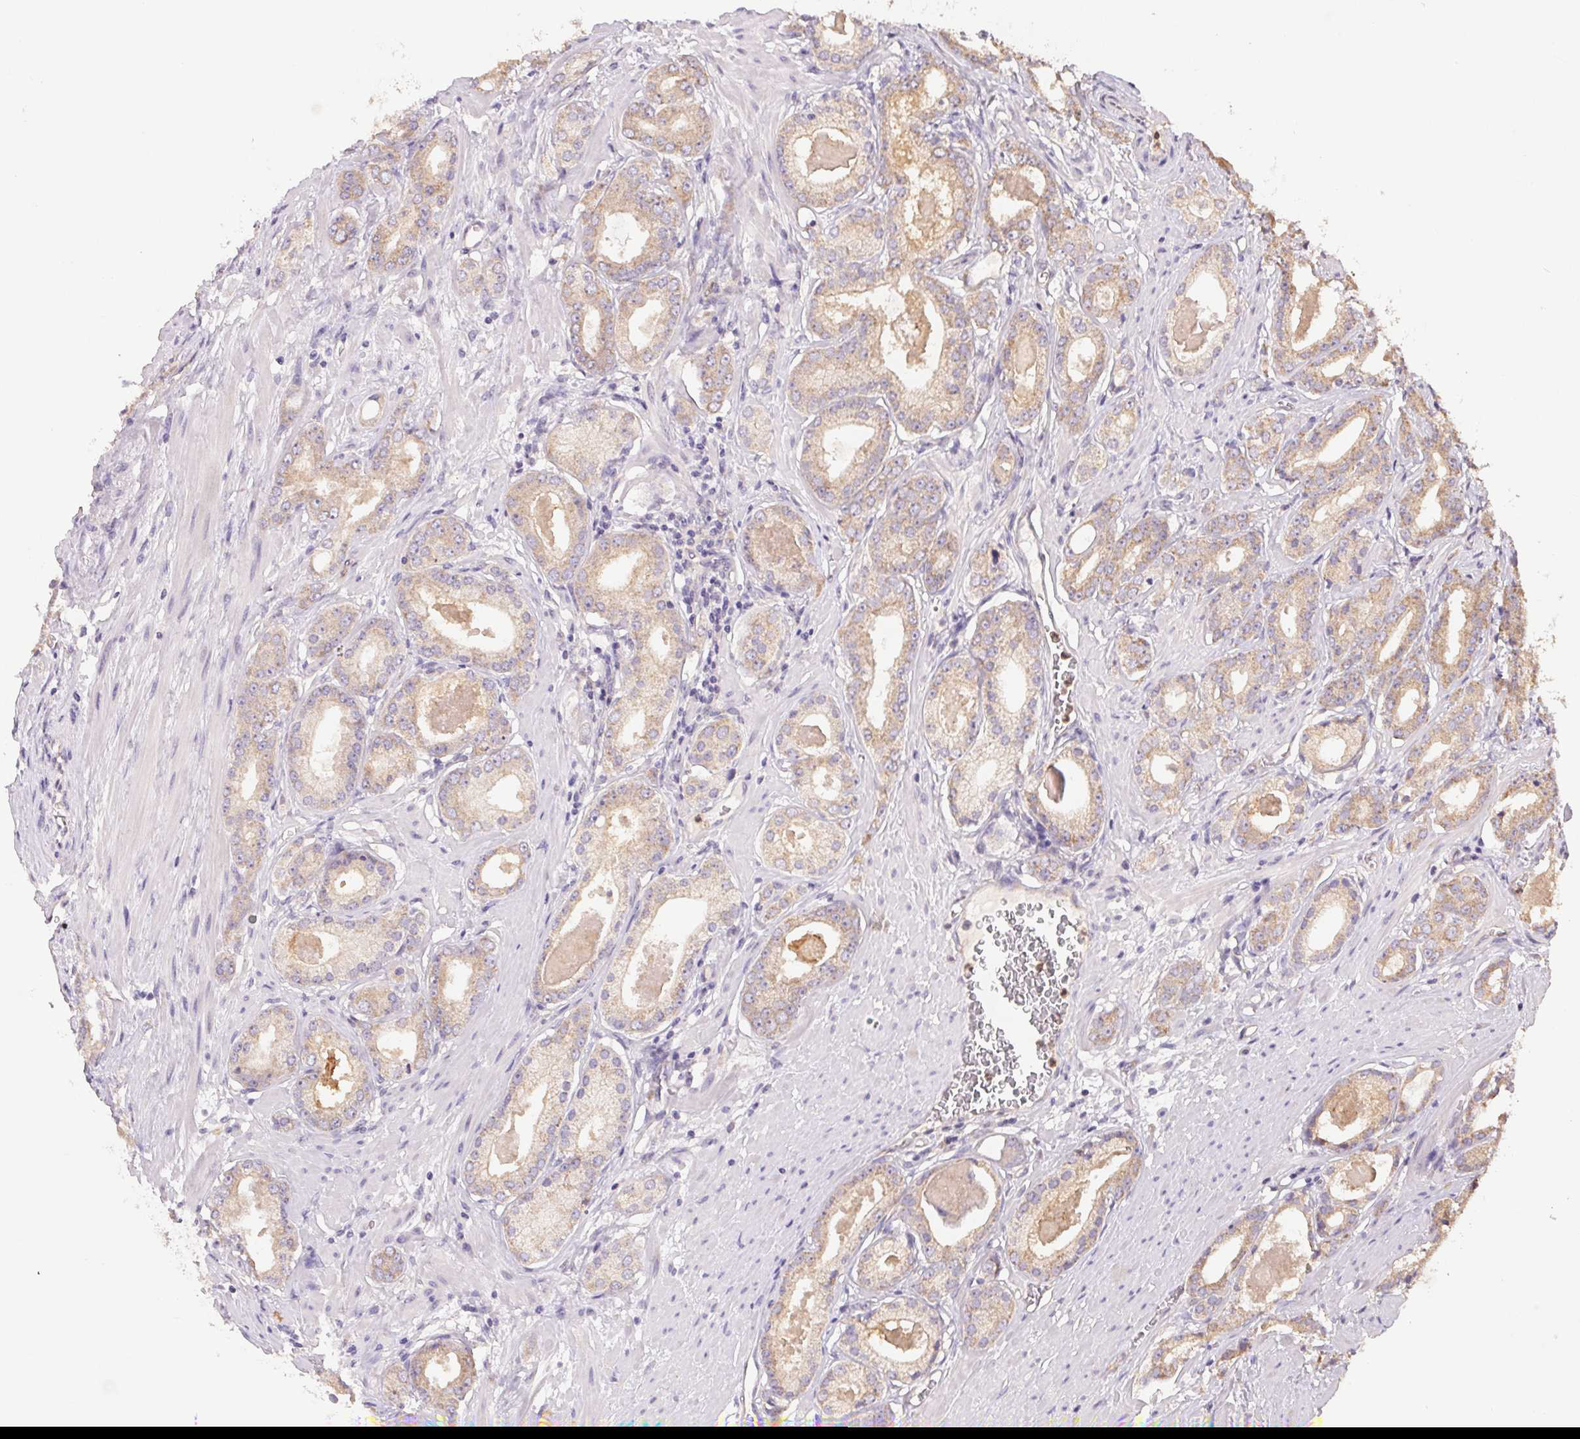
{"staining": {"intensity": "moderate", "quantity": "25%-75%", "location": "cytoplasmic/membranous"}, "tissue": "prostate cancer", "cell_type": "Tumor cells", "image_type": "cancer", "snomed": [{"axis": "morphology", "description": "Adenocarcinoma, NOS"}, {"axis": "morphology", "description": "Adenocarcinoma, Low grade"}, {"axis": "topography", "description": "Prostate"}], "caption": "This micrograph shows immunohistochemistry staining of prostate cancer, with medium moderate cytoplasmic/membranous positivity in approximately 25%-75% of tumor cells.", "gene": "RAB11A", "patient": {"sex": "male", "age": 64}}